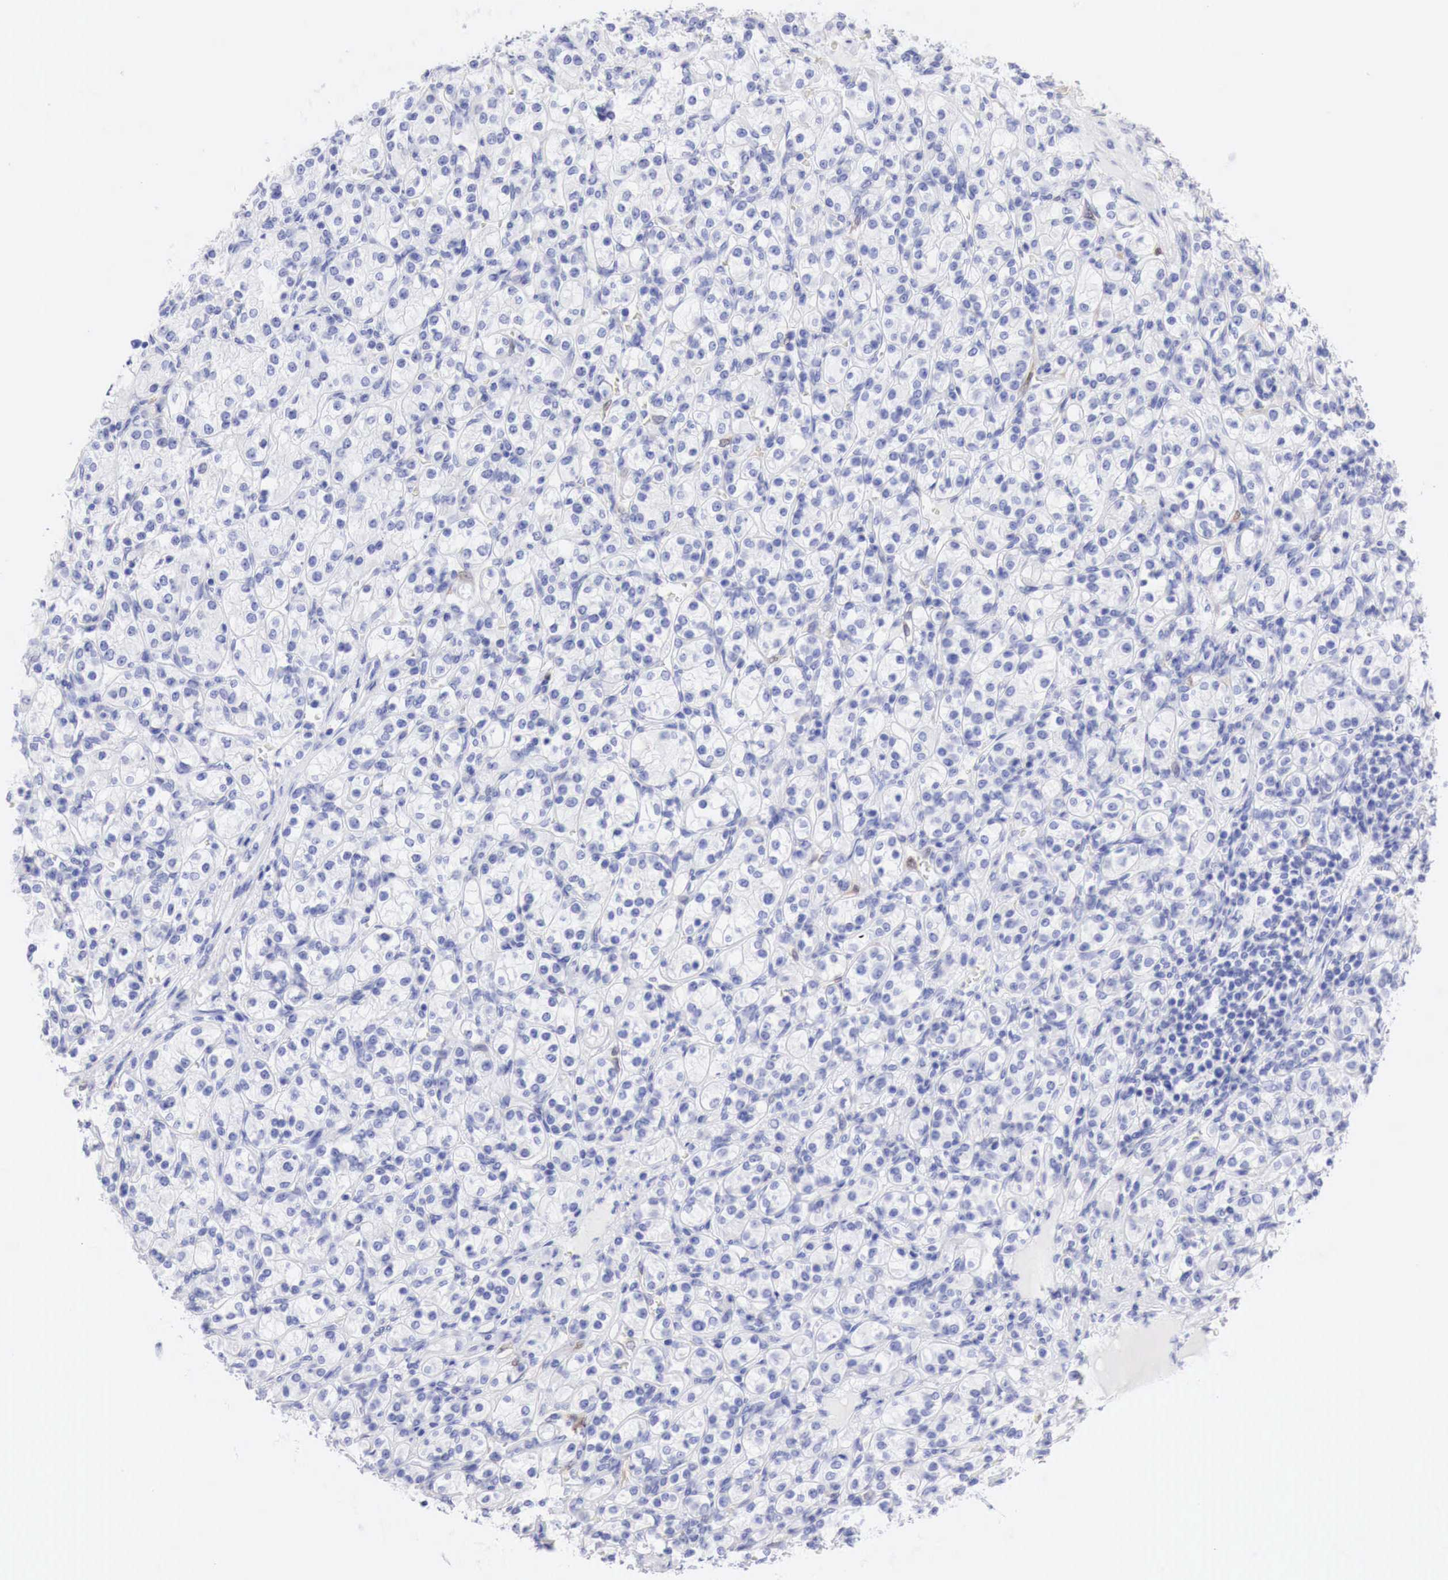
{"staining": {"intensity": "negative", "quantity": "none", "location": "none"}, "tissue": "renal cancer", "cell_type": "Tumor cells", "image_type": "cancer", "snomed": [{"axis": "morphology", "description": "Adenocarcinoma, NOS"}, {"axis": "topography", "description": "Kidney"}], "caption": "Histopathology image shows no significant protein positivity in tumor cells of renal cancer (adenocarcinoma). (DAB IHC visualized using brightfield microscopy, high magnification).", "gene": "CDKN2A", "patient": {"sex": "male", "age": 77}}